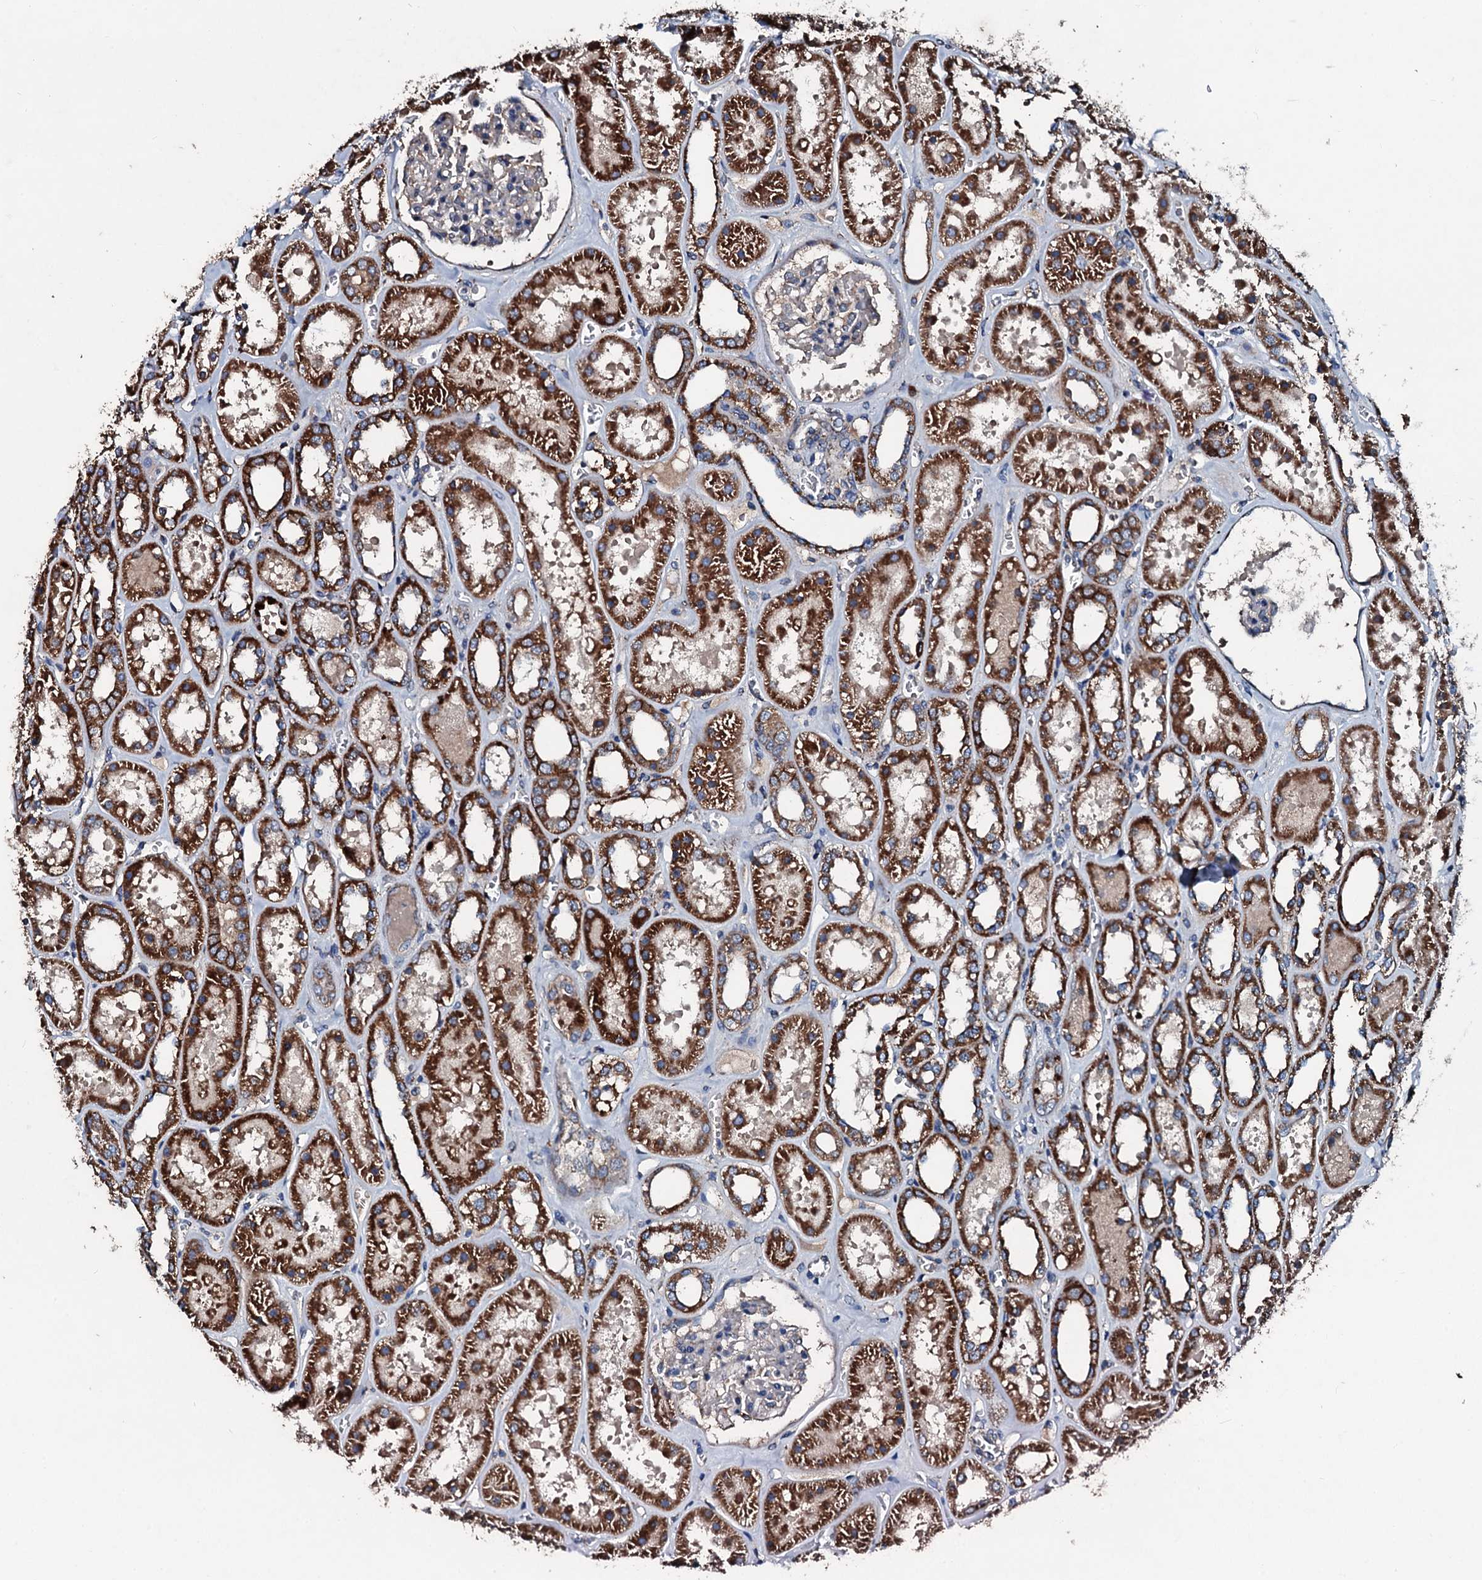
{"staining": {"intensity": "negative", "quantity": "none", "location": "none"}, "tissue": "kidney", "cell_type": "Cells in glomeruli", "image_type": "normal", "snomed": [{"axis": "morphology", "description": "Normal tissue, NOS"}, {"axis": "topography", "description": "Kidney"}], "caption": "The photomicrograph displays no staining of cells in glomeruli in unremarkable kidney.", "gene": "ACSS3", "patient": {"sex": "female", "age": 41}}